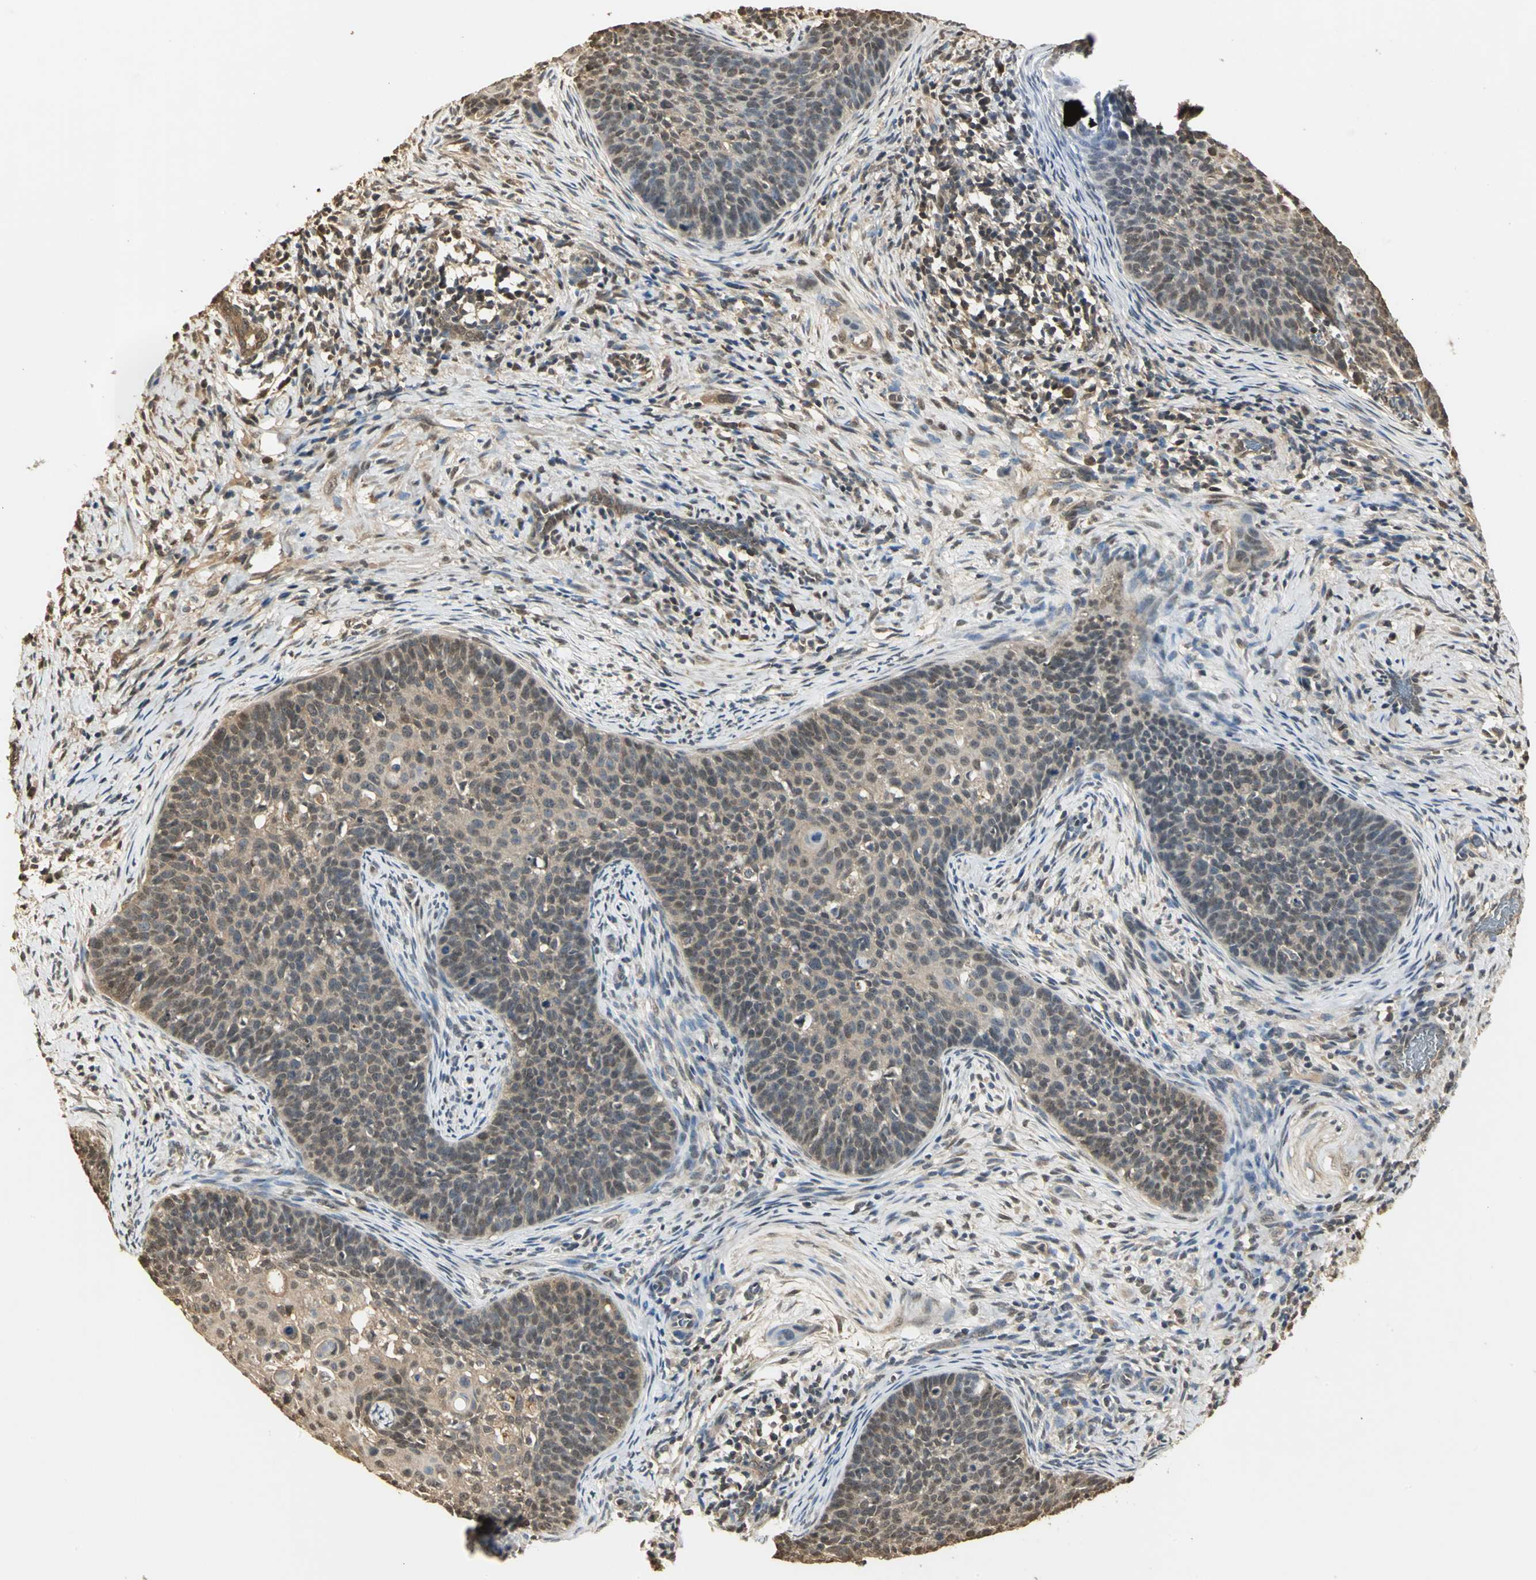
{"staining": {"intensity": "moderate", "quantity": ">75%", "location": "cytoplasmic/membranous,nuclear"}, "tissue": "cervical cancer", "cell_type": "Tumor cells", "image_type": "cancer", "snomed": [{"axis": "morphology", "description": "Squamous cell carcinoma, NOS"}, {"axis": "topography", "description": "Cervix"}], "caption": "Moderate cytoplasmic/membranous and nuclear expression for a protein is present in about >75% of tumor cells of cervical cancer (squamous cell carcinoma) using immunohistochemistry.", "gene": "PARK7", "patient": {"sex": "female", "age": 33}}